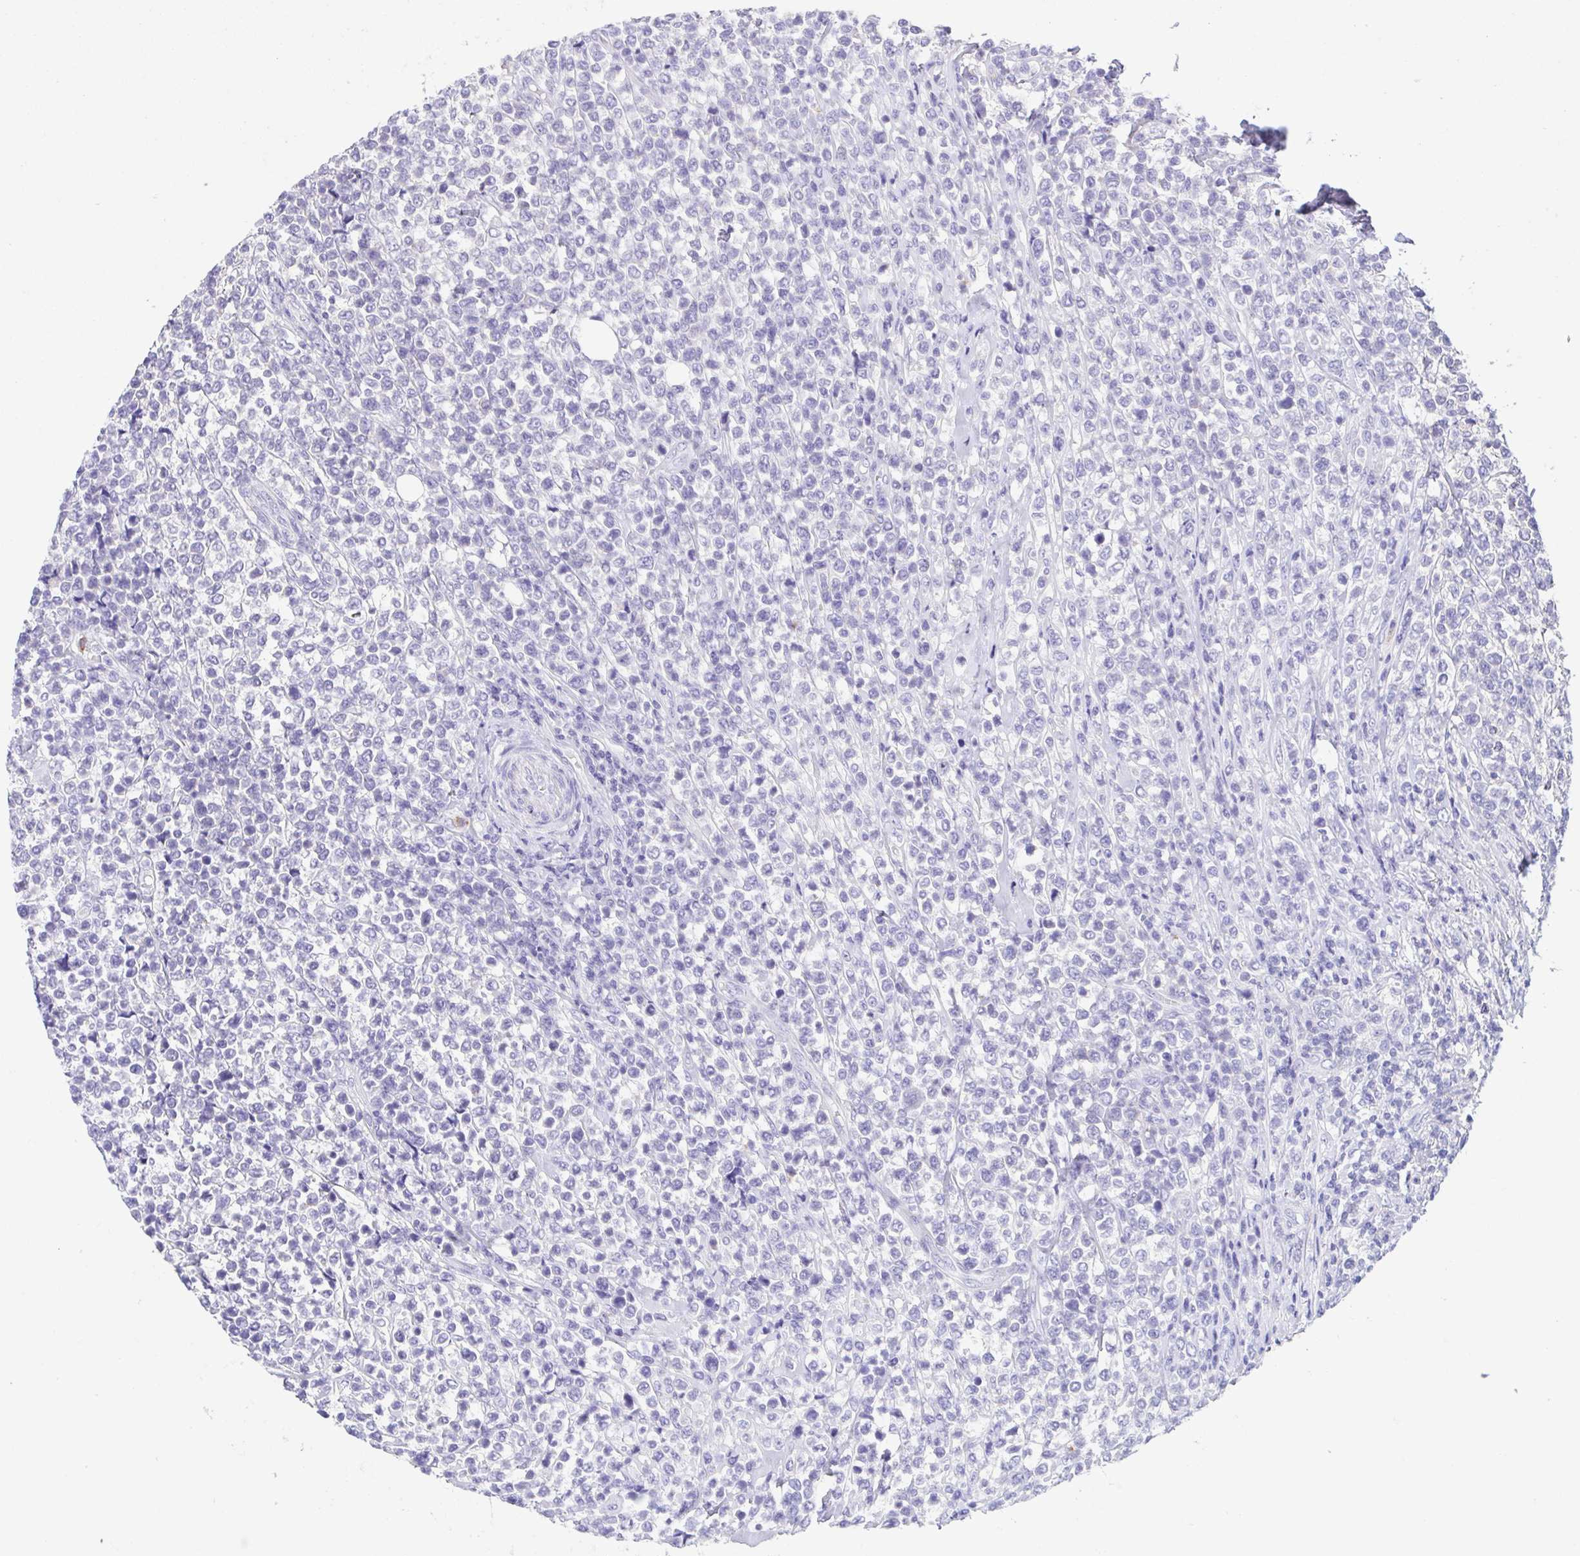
{"staining": {"intensity": "negative", "quantity": "none", "location": "none"}, "tissue": "lymphoma", "cell_type": "Tumor cells", "image_type": "cancer", "snomed": [{"axis": "morphology", "description": "Malignant lymphoma, non-Hodgkin's type, High grade"}, {"axis": "topography", "description": "Soft tissue"}], "caption": "The image exhibits no significant staining in tumor cells of malignant lymphoma, non-Hodgkin's type (high-grade).", "gene": "ARPP21", "patient": {"sex": "female", "age": 56}}